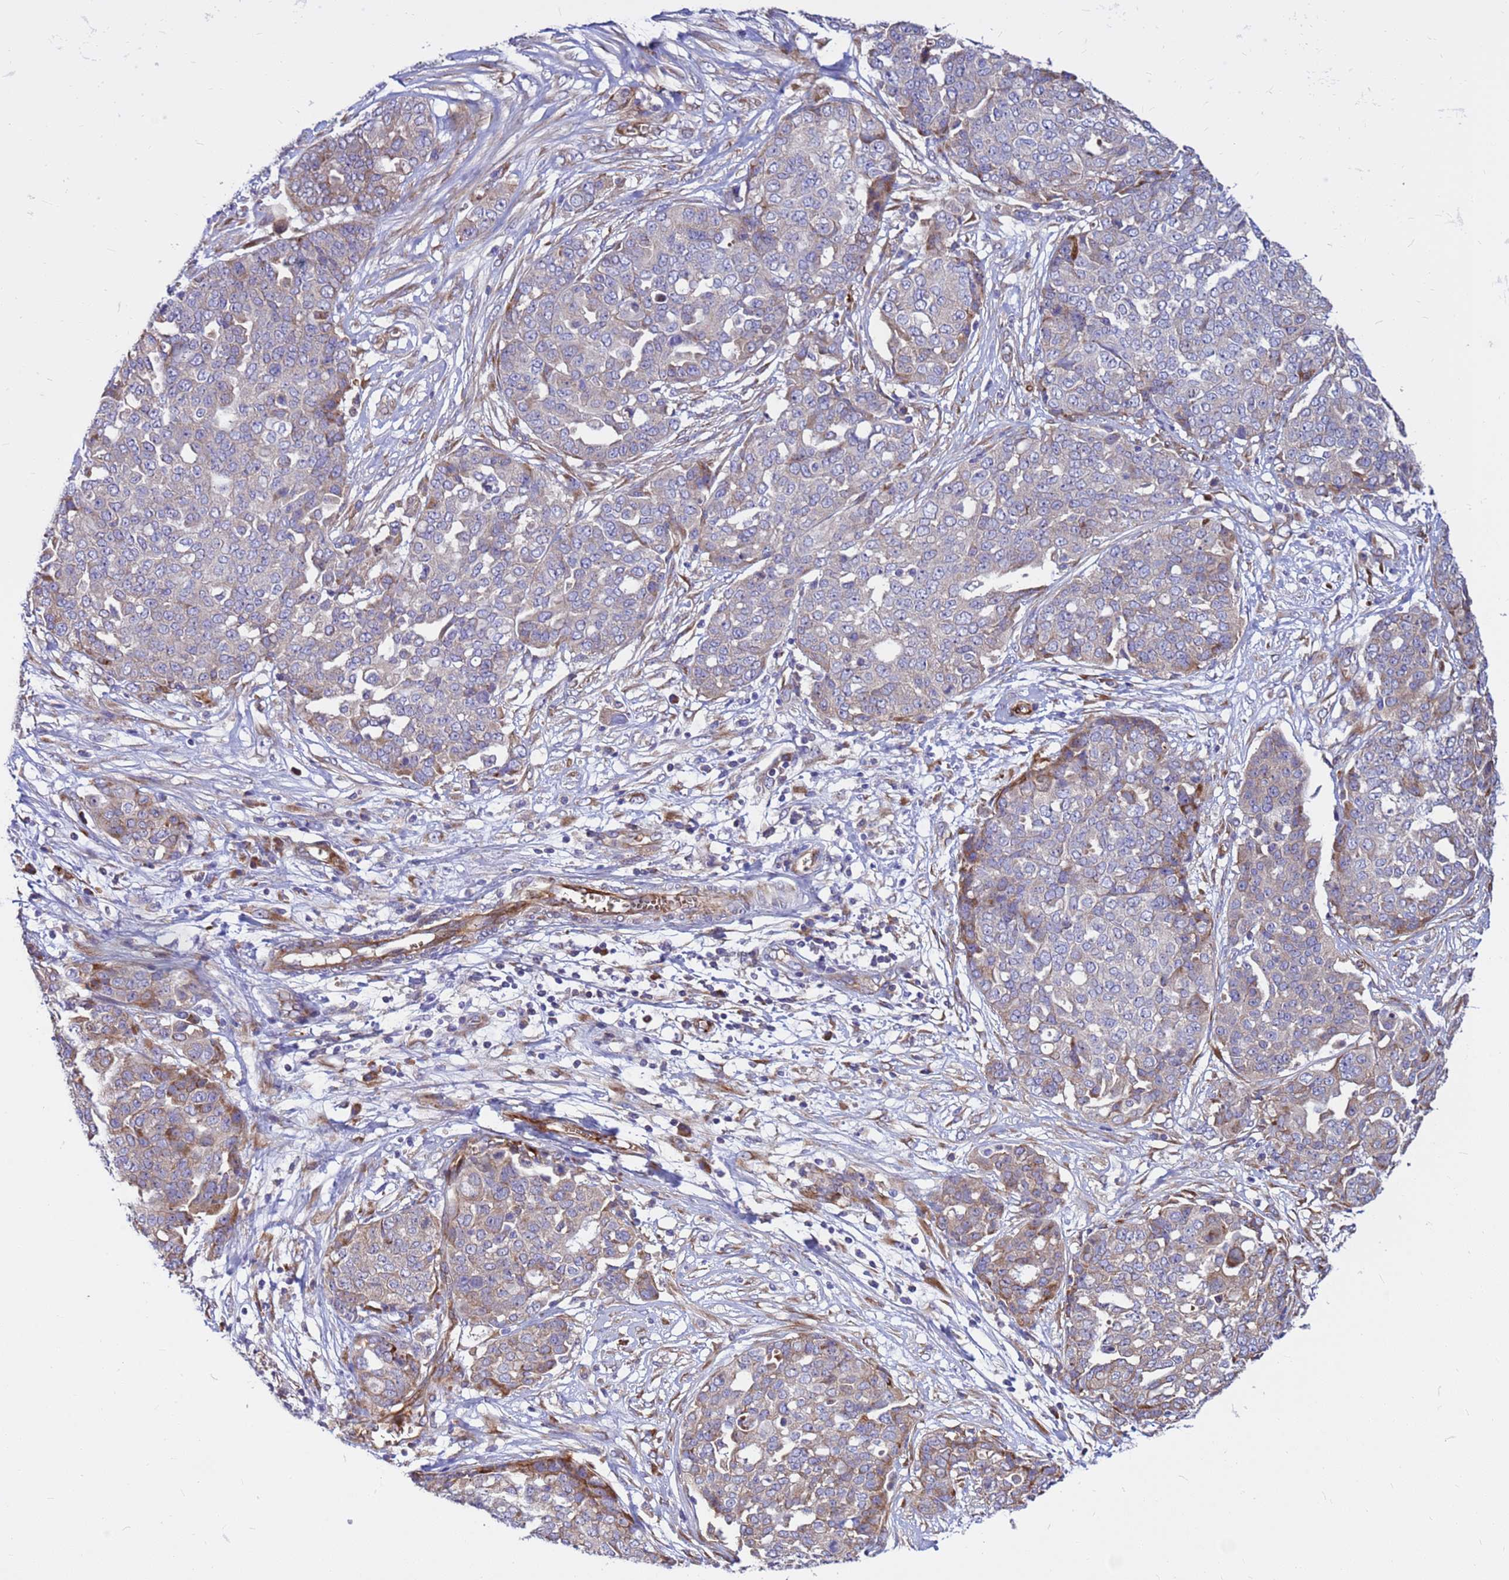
{"staining": {"intensity": "moderate", "quantity": "<25%", "location": "cytoplasmic/membranous"}, "tissue": "ovarian cancer", "cell_type": "Tumor cells", "image_type": "cancer", "snomed": [{"axis": "morphology", "description": "Cystadenocarcinoma, serous, NOS"}, {"axis": "topography", "description": "Soft tissue"}, {"axis": "topography", "description": "Ovary"}], "caption": "Immunohistochemistry (IHC) (DAB) staining of ovarian cancer displays moderate cytoplasmic/membranous protein staining in approximately <25% of tumor cells. (IHC, brightfield microscopy, high magnification).", "gene": "ZNF669", "patient": {"sex": "female", "age": 57}}